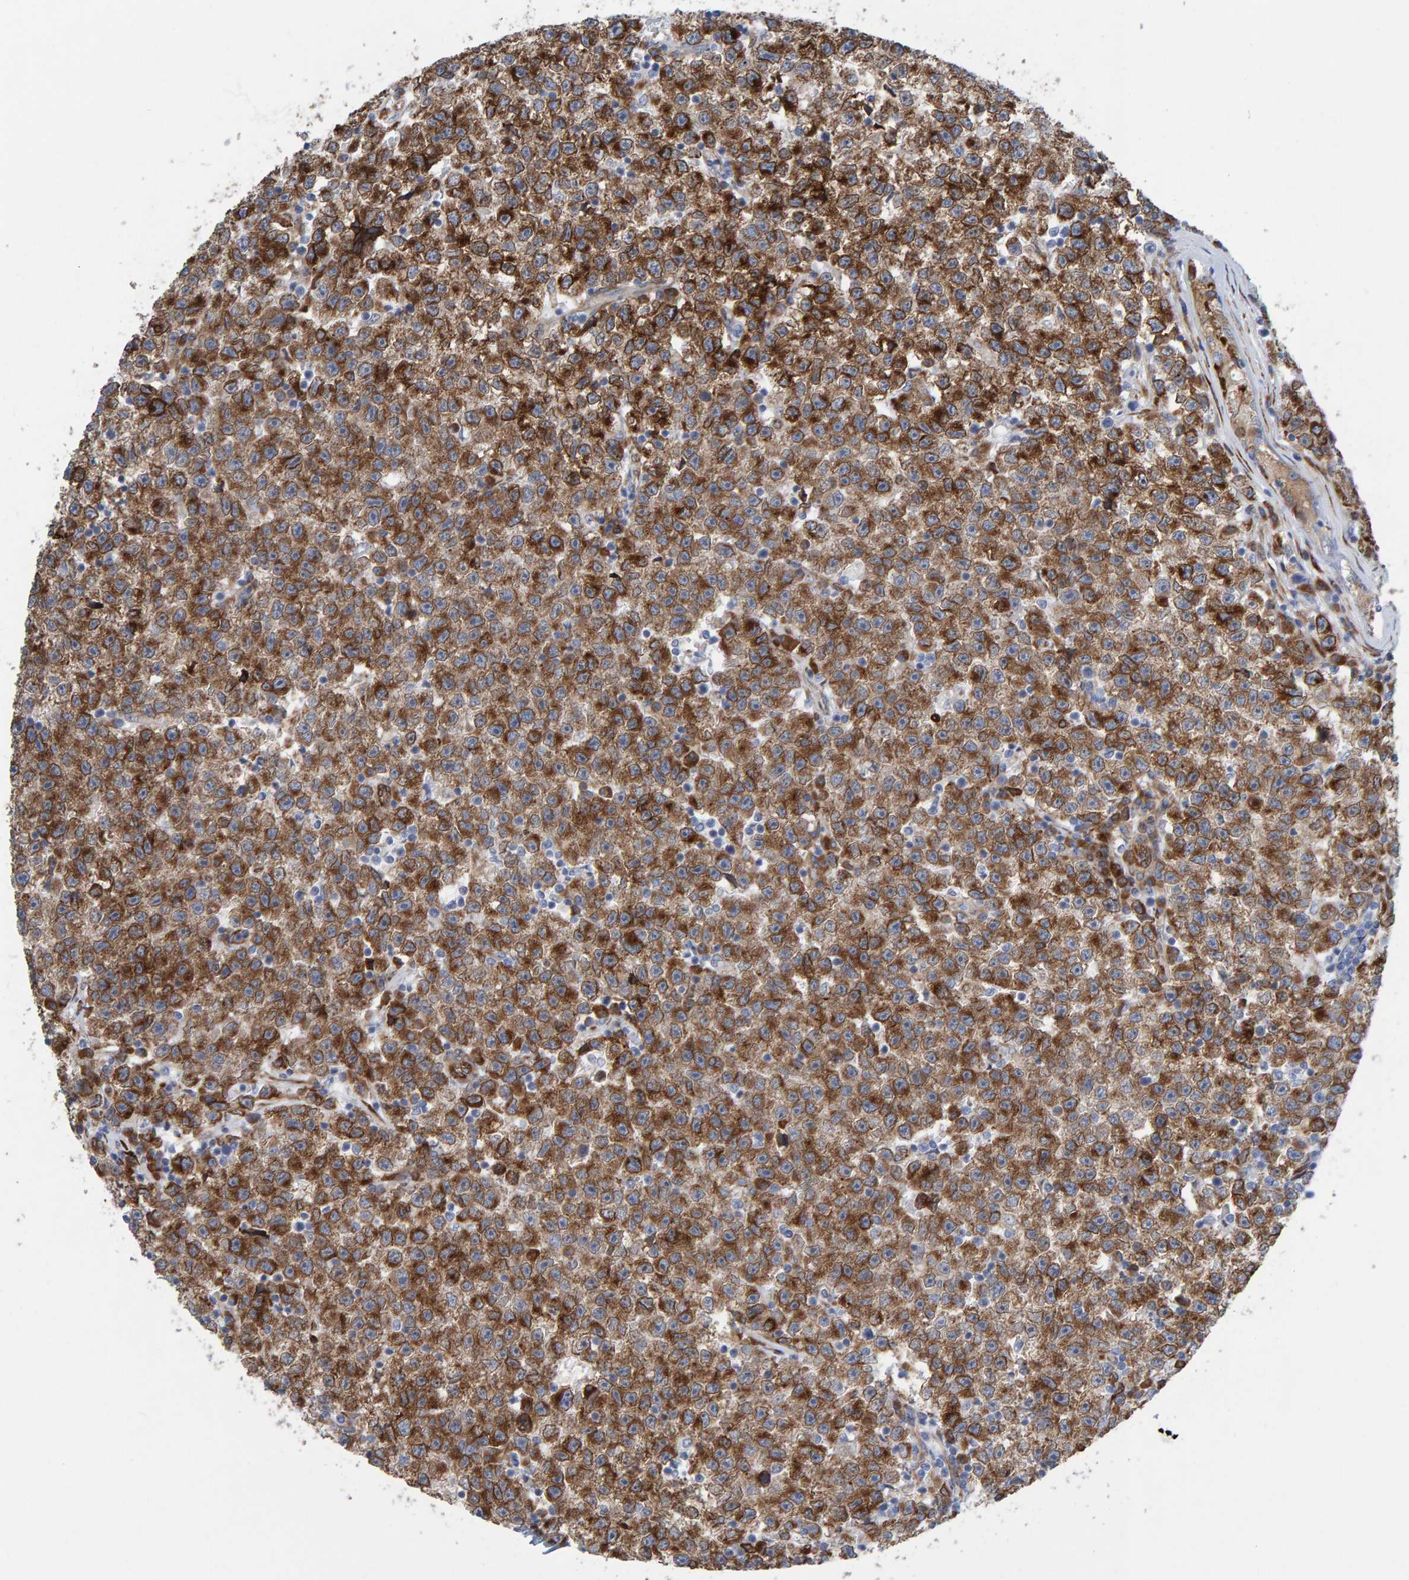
{"staining": {"intensity": "strong", "quantity": ">75%", "location": "cytoplasmic/membranous"}, "tissue": "testis cancer", "cell_type": "Tumor cells", "image_type": "cancer", "snomed": [{"axis": "morphology", "description": "Seminoma, NOS"}, {"axis": "topography", "description": "Testis"}], "caption": "Protein expression analysis of testis seminoma shows strong cytoplasmic/membranous expression in about >75% of tumor cells.", "gene": "MMP16", "patient": {"sex": "male", "age": 22}}